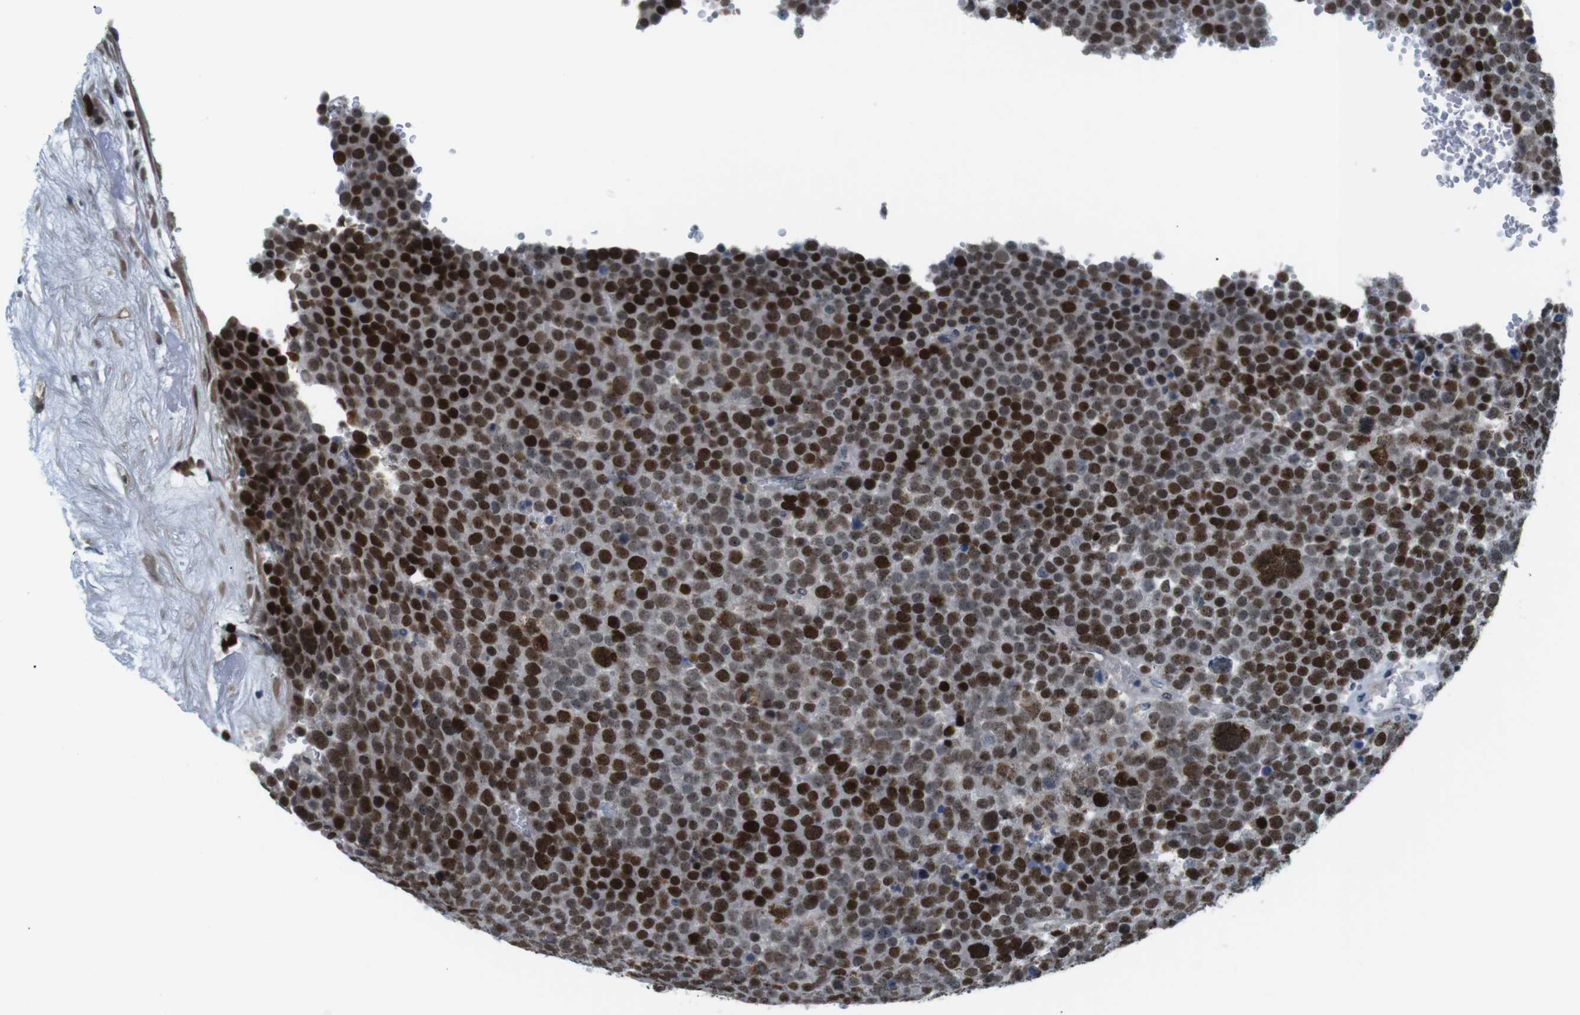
{"staining": {"intensity": "strong", "quantity": ">75%", "location": "nuclear"}, "tissue": "testis cancer", "cell_type": "Tumor cells", "image_type": "cancer", "snomed": [{"axis": "morphology", "description": "Seminoma, NOS"}, {"axis": "topography", "description": "Testis"}], "caption": "Immunohistochemical staining of human testis cancer (seminoma) displays high levels of strong nuclear protein positivity in about >75% of tumor cells. The protein of interest is shown in brown color, while the nuclei are stained blue.", "gene": "SMCO2", "patient": {"sex": "male", "age": 71}}